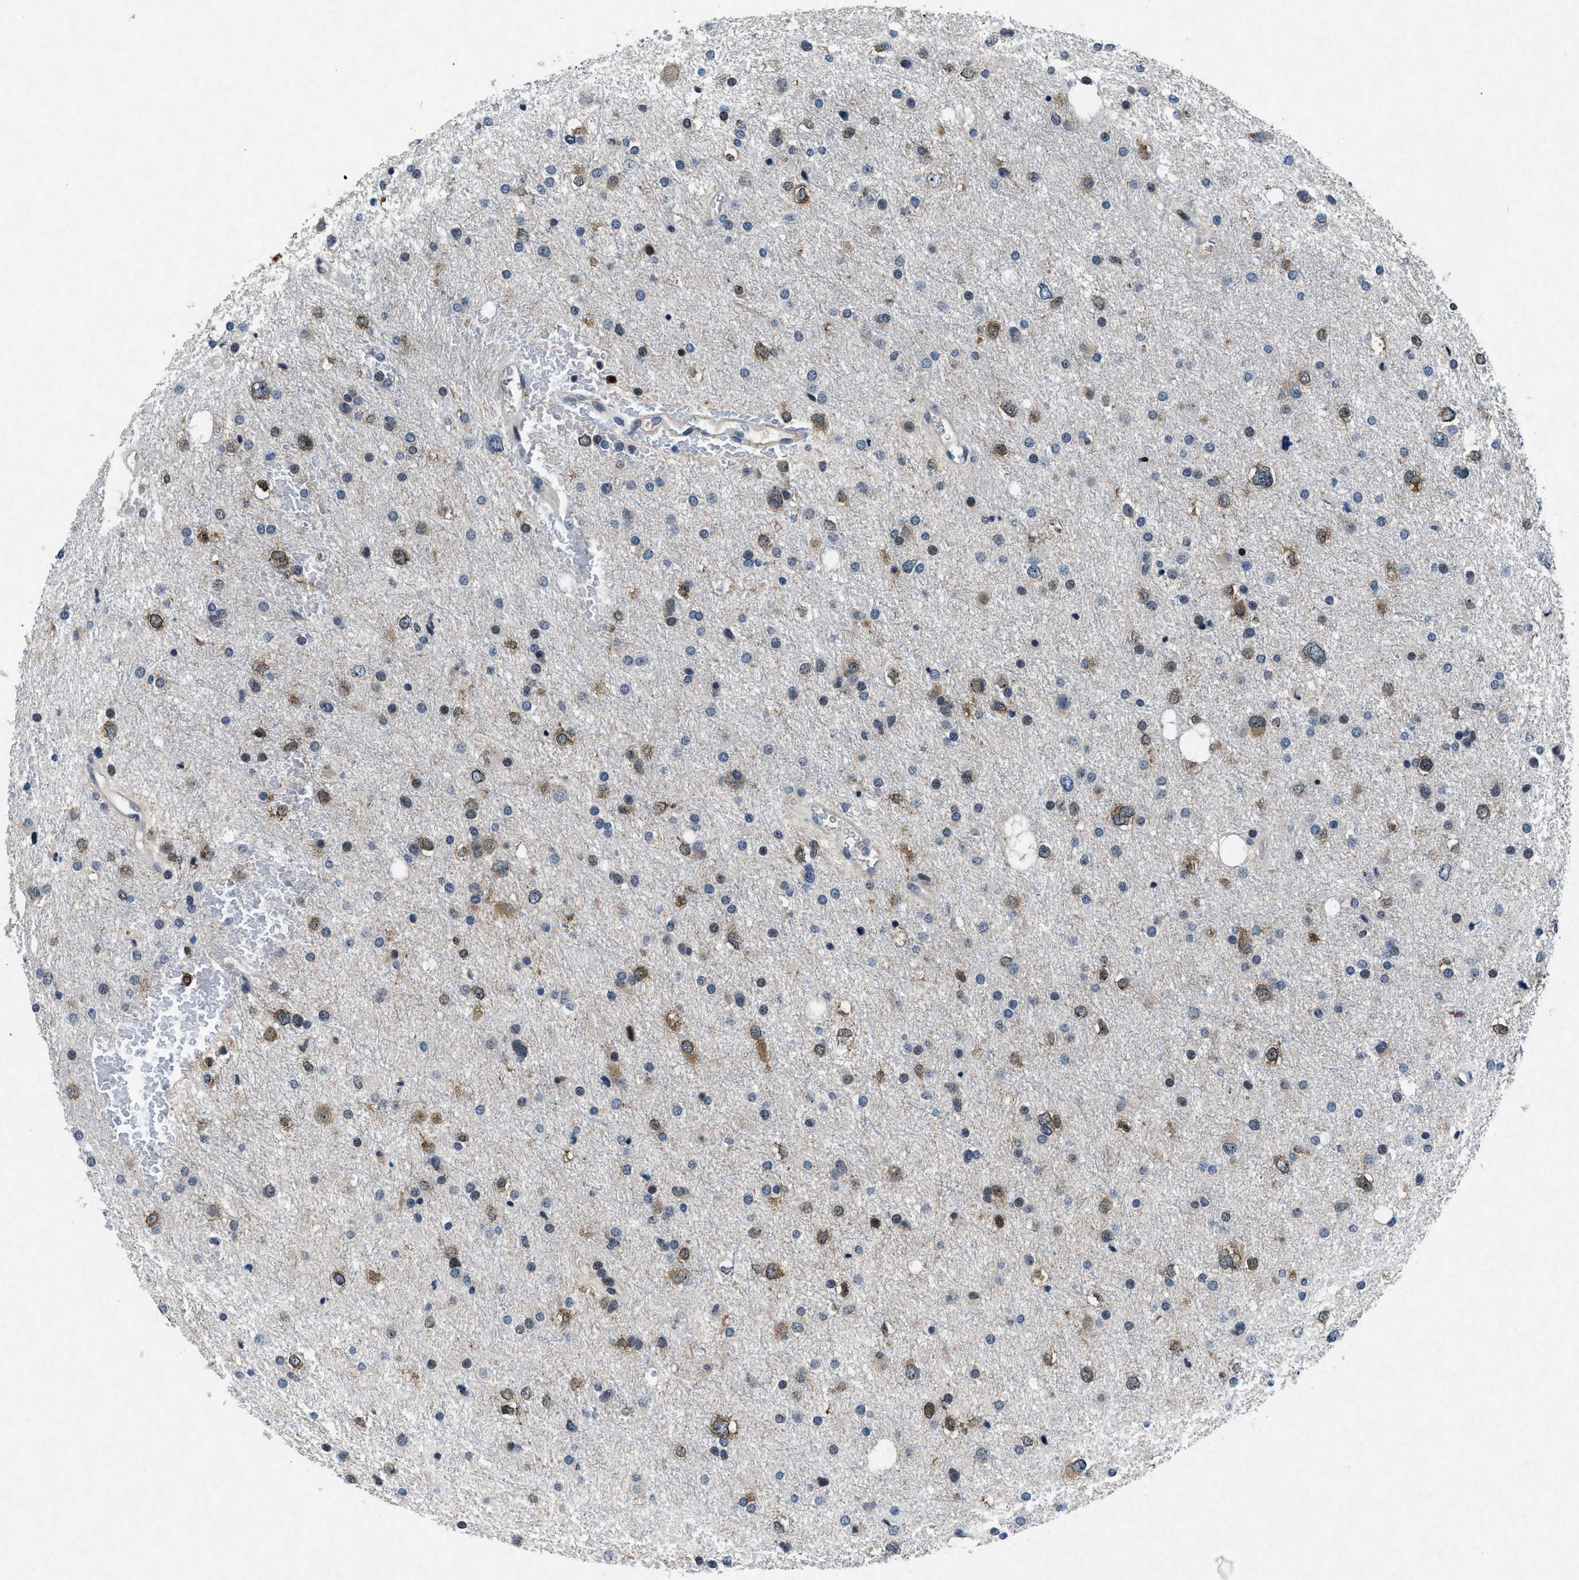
{"staining": {"intensity": "moderate", "quantity": "25%-75%", "location": "cytoplasmic/membranous"}, "tissue": "glioma", "cell_type": "Tumor cells", "image_type": "cancer", "snomed": [{"axis": "morphology", "description": "Glioma, malignant, Low grade"}, {"axis": "topography", "description": "Brain"}], "caption": "Immunohistochemical staining of human malignant glioma (low-grade) demonstrates moderate cytoplasmic/membranous protein staining in approximately 25%-75% of tumor cells. Immunohistochemistry (ihc) stains the protein in brown and the nuclei are stained blue.", "gene": "PHLDA1", "patient": {"sex": "female", "age": 37}}